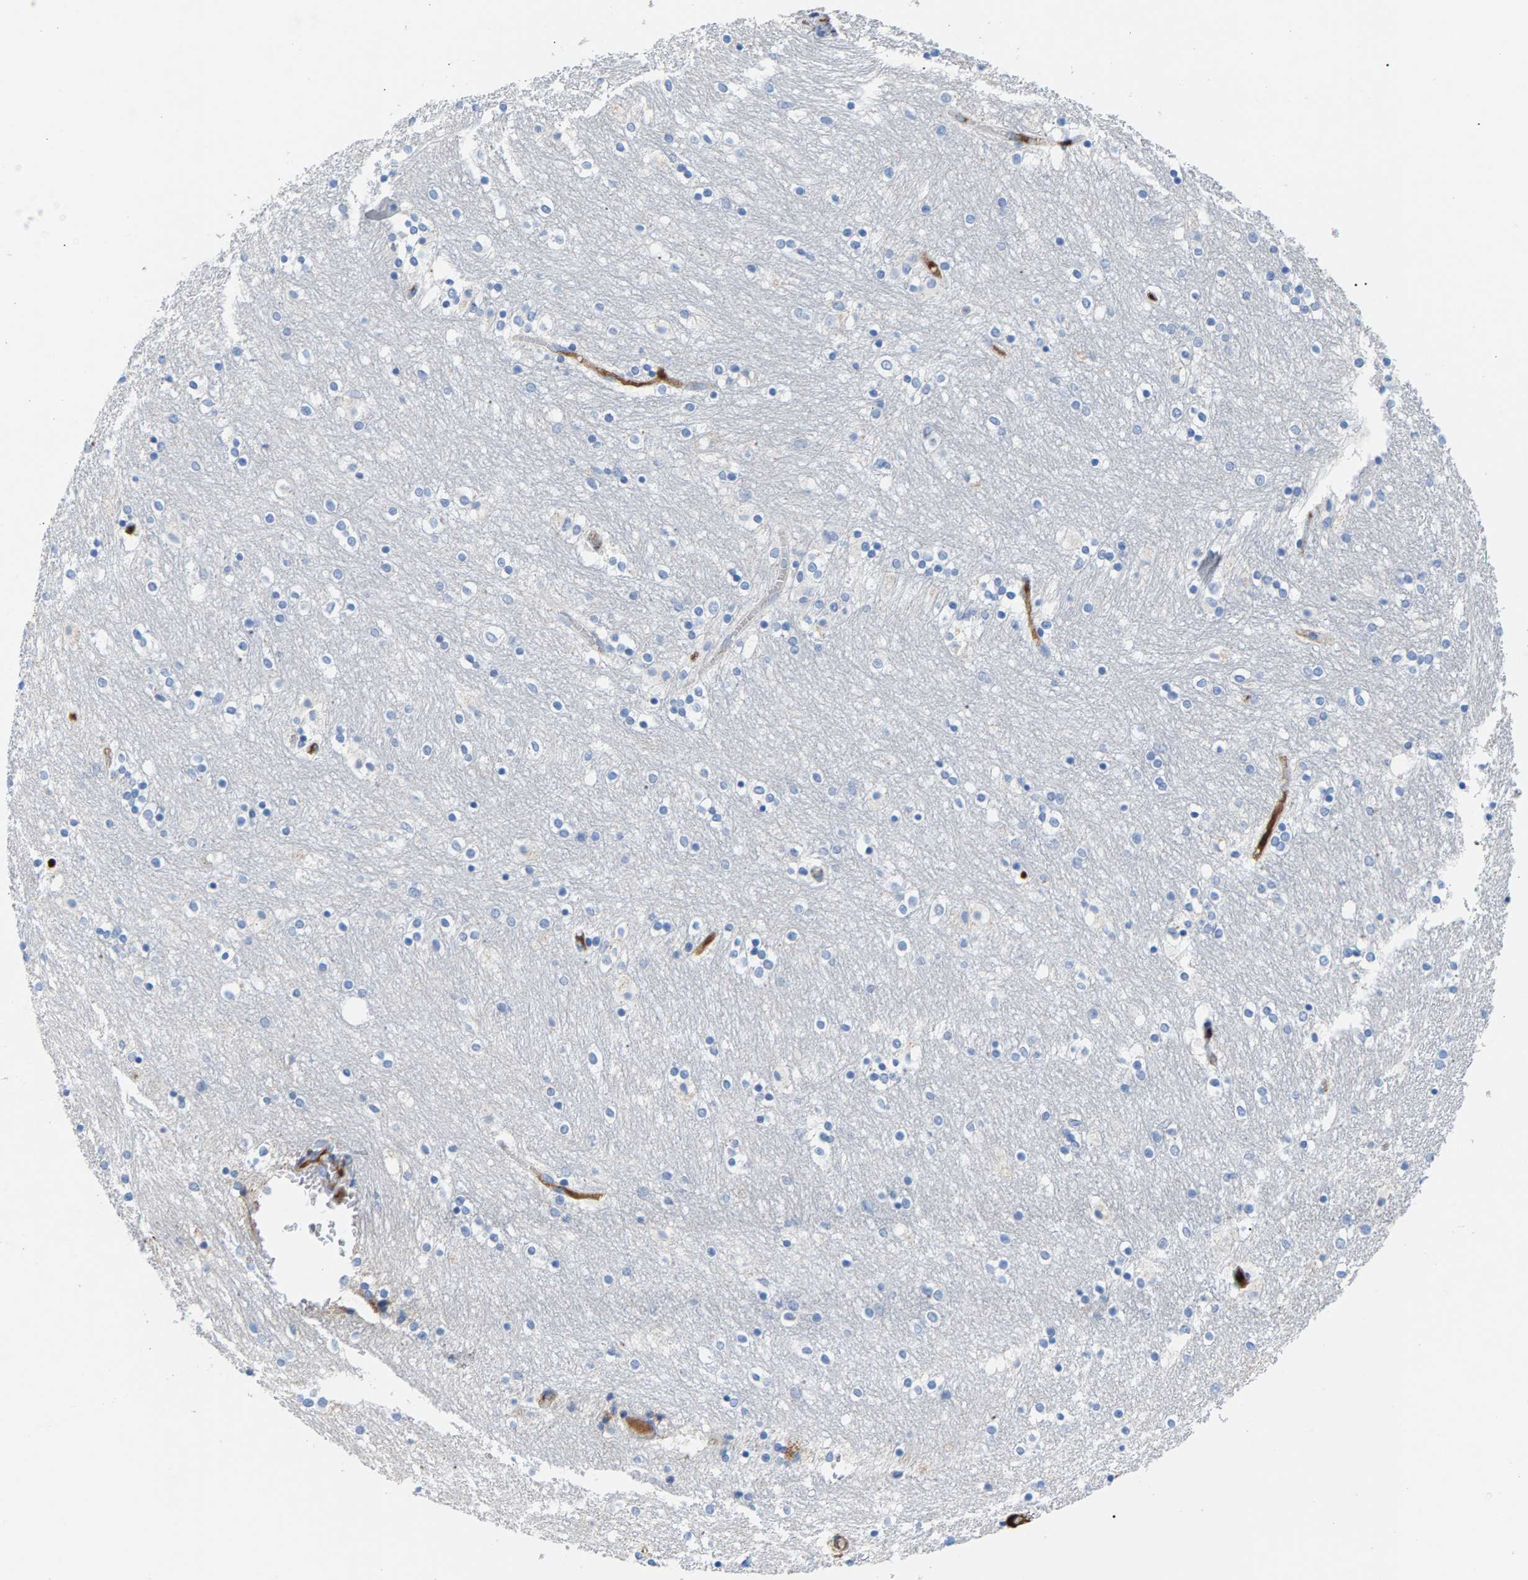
{"staining": {"intensity": "negative", "quantity": "none", "location": "none"}, "tissue": "caudate", "cell_type": "Glial cells", "image_type": "normal", "snomed": [{"axis": "morphology", "description": "Normal tissue, NOS"}, {"axis": "topography", "description": "Lateral ventricle wall"}], "caption": "A micrograph of human caudate is negative for staining in glial cells. (IHC, brightfield microscopy, high magnification).", "gene": "APOH", "patient": {"sex": "female", "age": 54}}